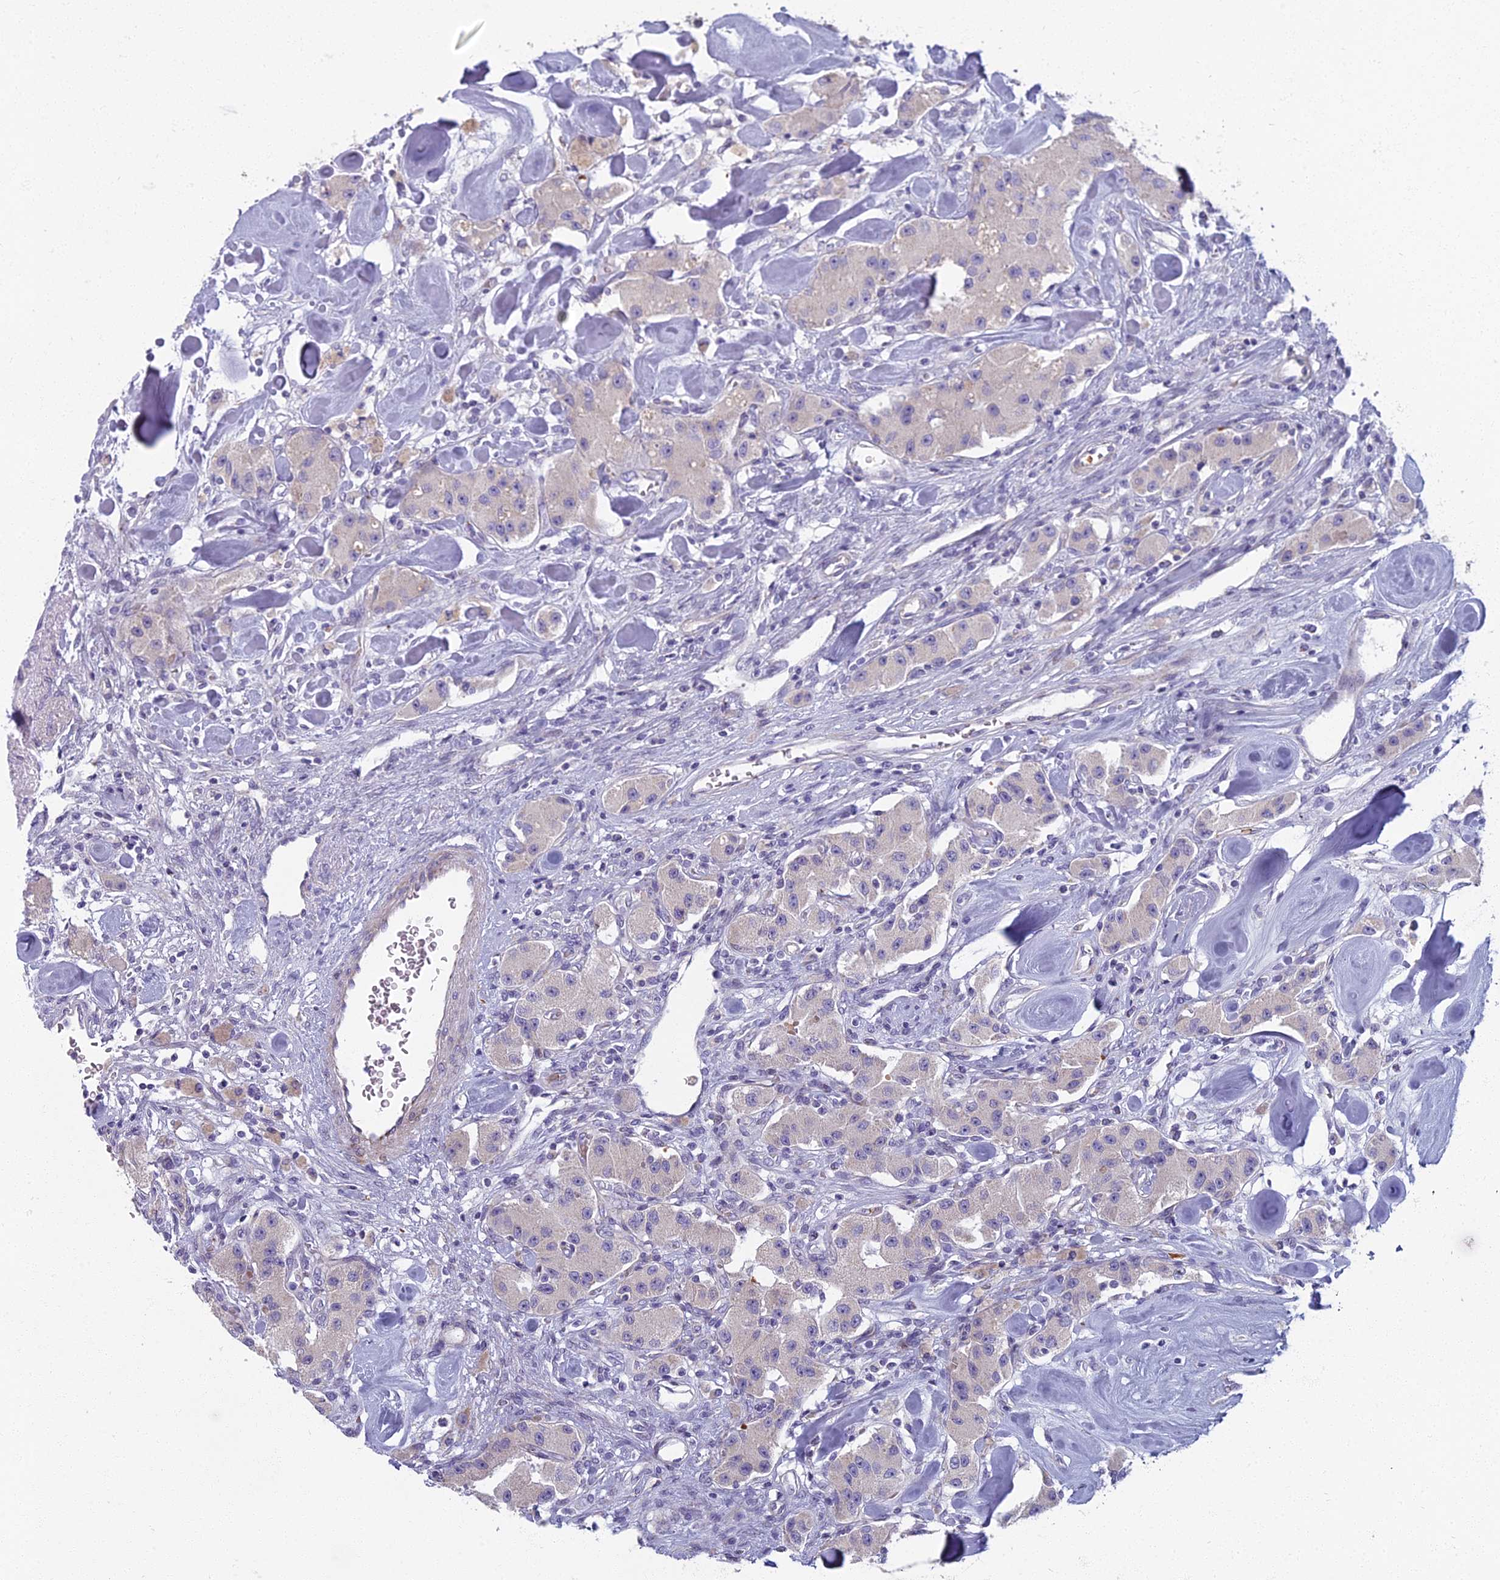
{"staining": {"intensity": "negative", "quantity": "none", "location": "none"}, "tissue": "carcinoid", "cell_type": "Tumor cells", "image_type": "cancer", "snomed": [{"axis": "morphology", "description": "Carcinoid, malignant, NOS"}, {"axis": "topography", "description": "Pancreas"}], "caption": "This micrograph is of malignant carcinoid stained with immunohistochemistry (IHC) to label a protein in brown with the nuclei are counter-stained blue. There is no positivity in tumor cells.", "gene": "ARL15", "patient": {"sex": "male", "age": 41}}